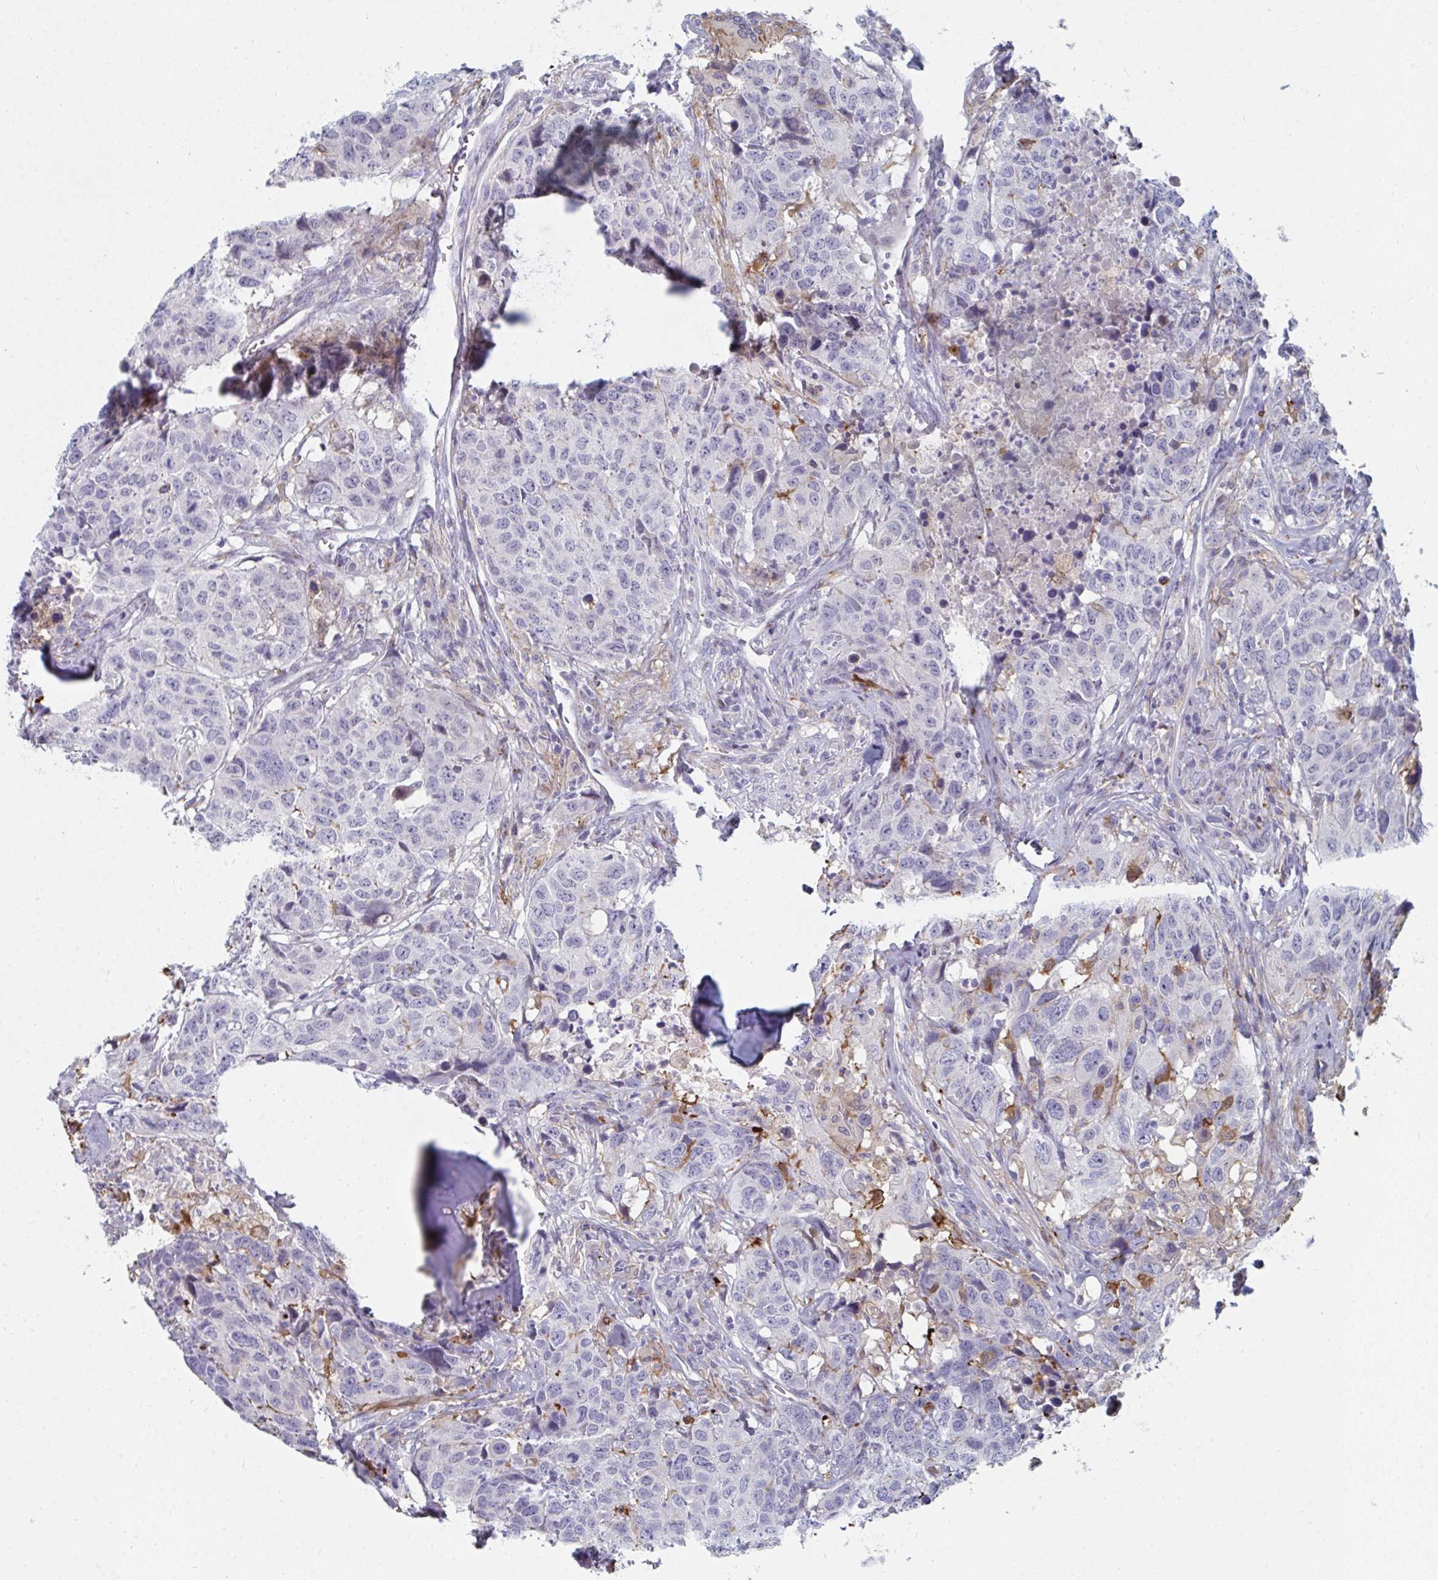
{"staining": {"intensity": "negative", "quantity": "none", "location": "none"}, "tissue": "head and neck cancer", "cell_type": "Tumor cells", "image_type": "cancer", "snomed": [{"axis": "morphology", "description": "Normal tissue, NOS"}, {"axis": "morphology", "description": "Squamous cell carcinoma, NOS"}, {"axis": "topography", "description": "Skeletal muscle"}, {"axis": "topography", "description": "Vascular tissue"}, {"axis": "topography", "description": "Peripheral nerve tissue"}, {"axis": "topography", "description": "Head-Neck"}], "caption": "A histopathology image of human squamous cell carcinoma (head and neck) is negative for staining in tumor cells.", "gene": "PSMG1", "patient": {"sex": "male", "age": 66}}